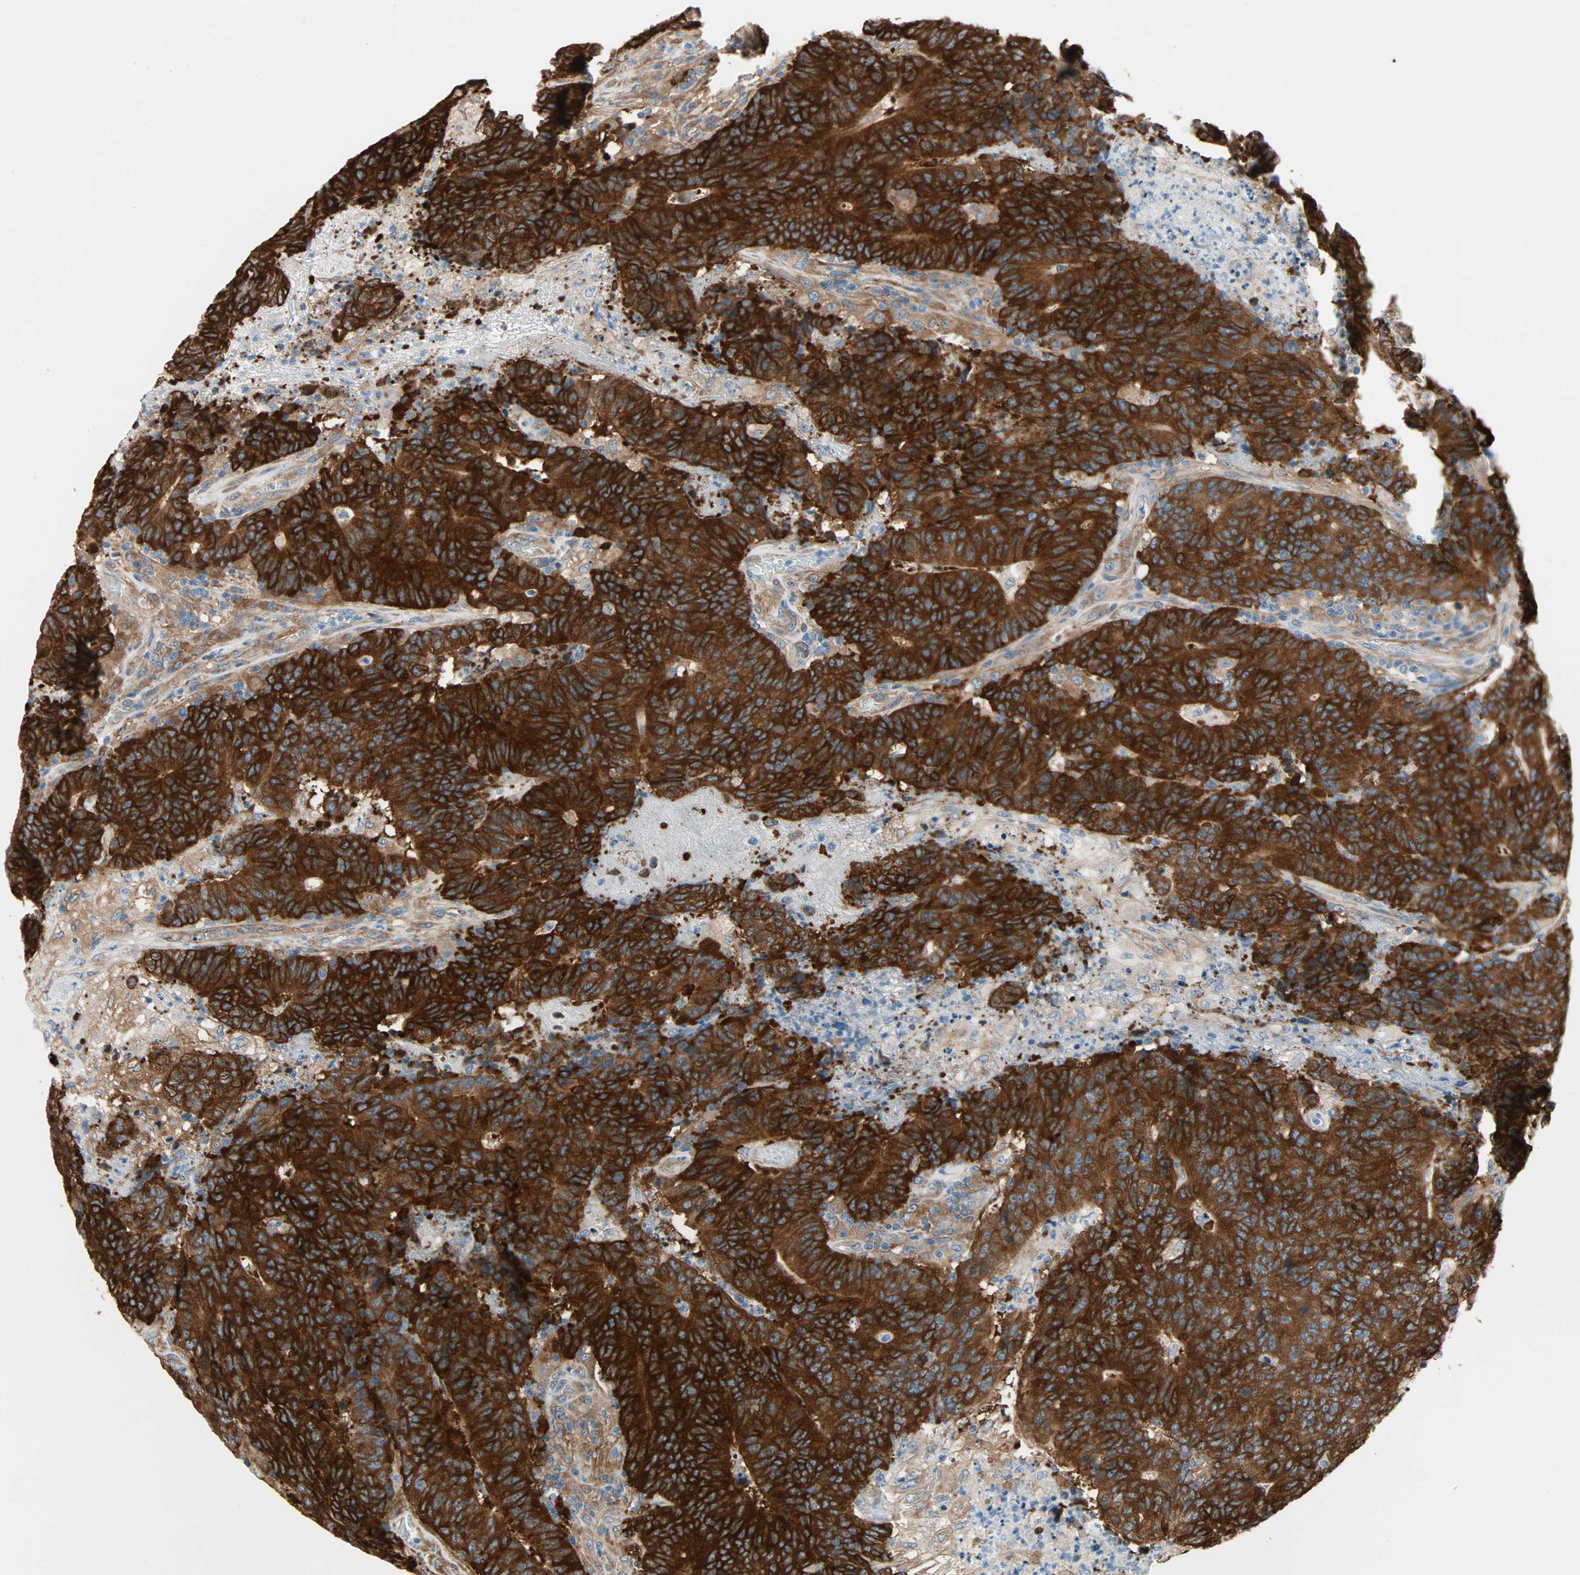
{"staining": {"intensity": "strong", "quantity": ">75%", "location": "cytoplasmic/membranous"}, "tissue": "colorectal cancer", "cell_type": "Tumor cells", "image_type": "cancer", "snomed": [{"axis": "morphology", "description": "Normal tissue, NOS"}, {"axis": "morphology", "description": "Adenocarcinoma, NOS"}, {"axis": "topography", "description": "Colon"}], "caption": "IHC micrograph of adenocarcinoma (colorectal) stained for a protein (brown), which displays high levels of strong cytoplasmic/membranous staining in approximately >75% of tumor cells.", "gene": "EPB41L2", "patient": {"sex": "female", "age": 75}}